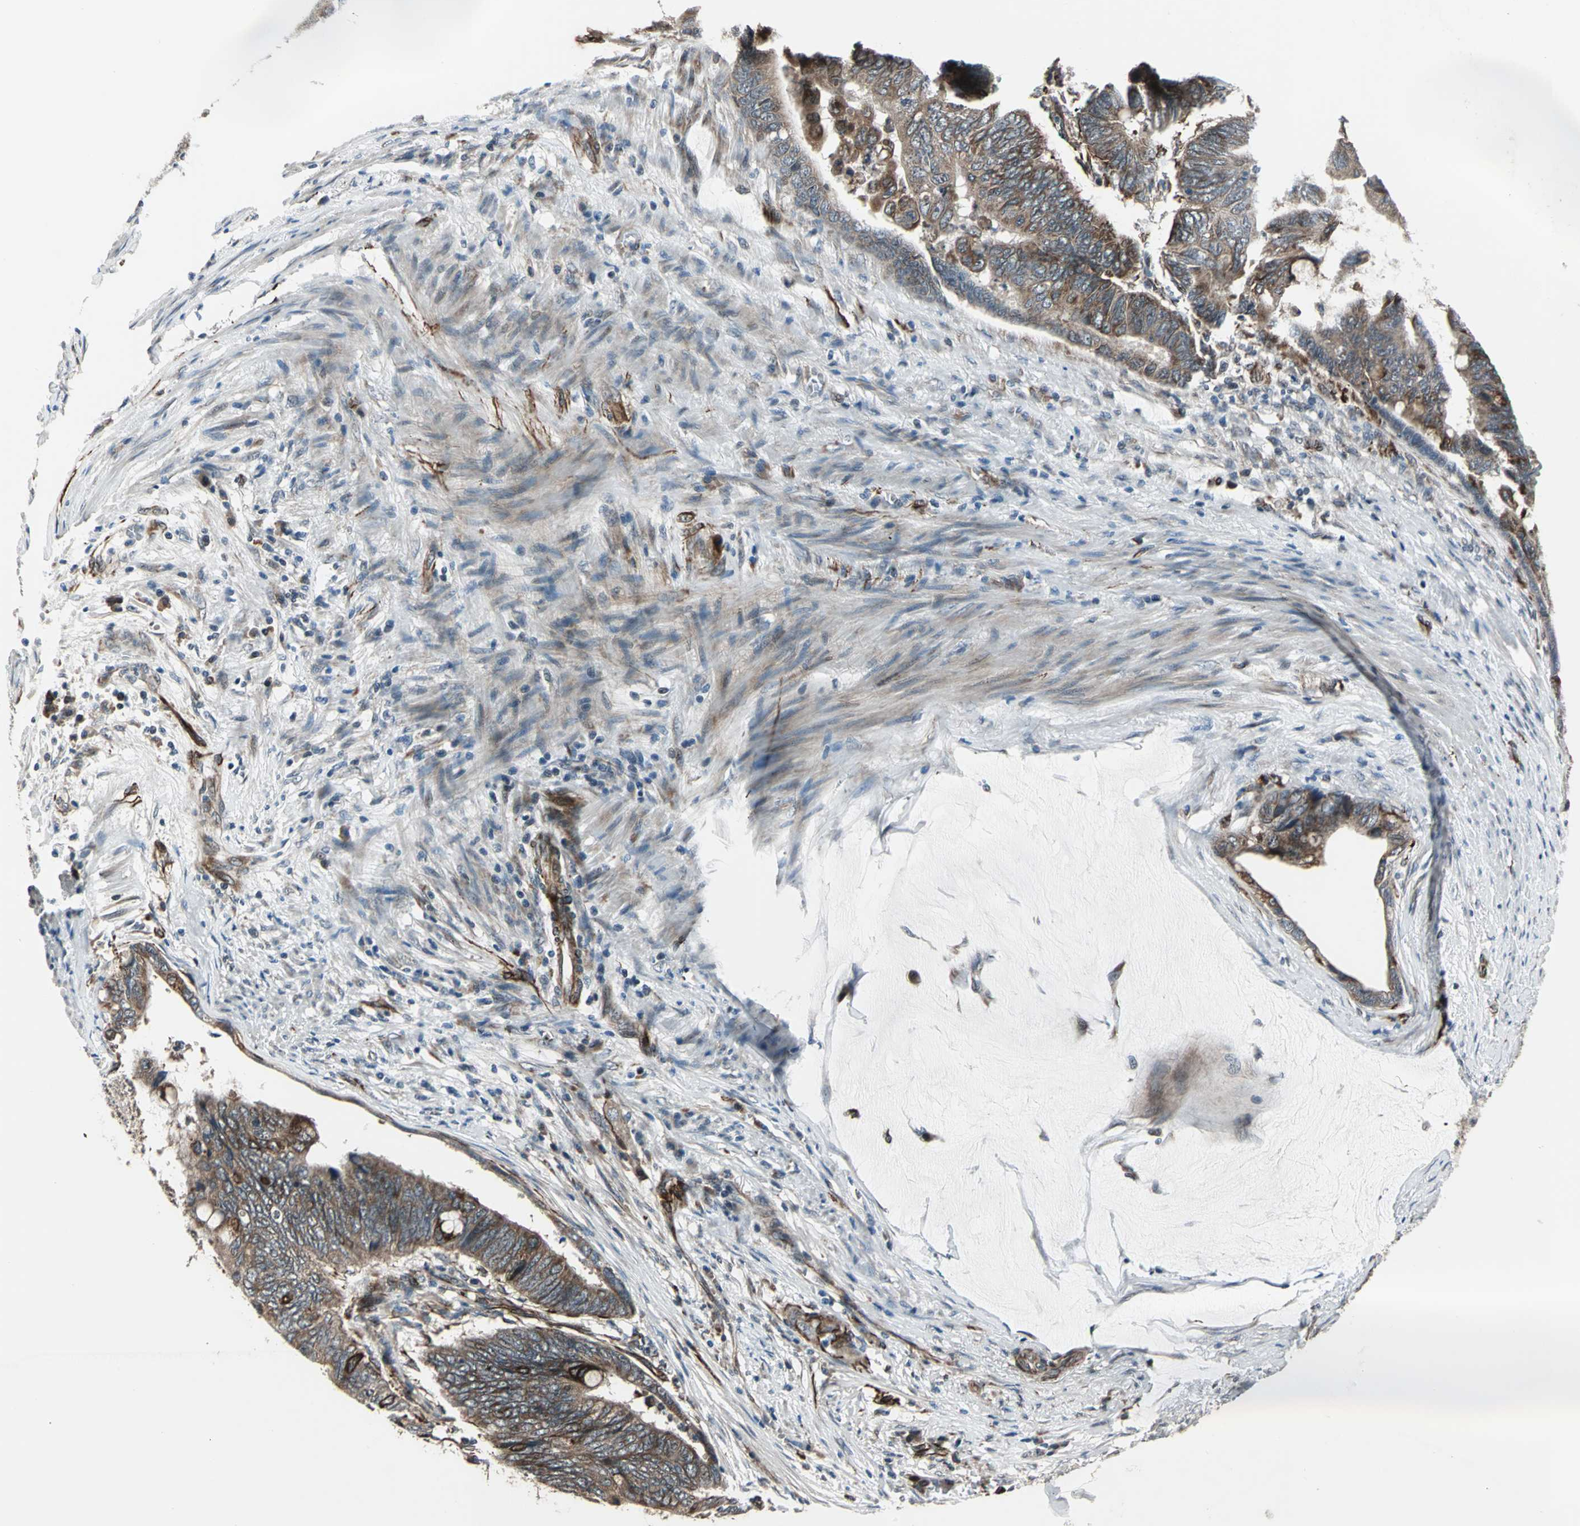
{"staining": {"intensity": "strong", "quantity": ">75%", "location": "cytoplasmic/membranous"}, "tissue": "colorectal cancer", "cell_type": "Tumor cells", "image_type": "cancer", "snomed": [{"axis": "morphology", "description": "Normal tissue, NOS"}, {"axis": "morphology", "description": "Adenocarcinoma, NOS"}, {"axis": "topography", "description": "Rectum"}, {"axis": "topography", "description": "Peripheral nerve tissue"}], "caption": "Immunohistochemical staining of human colorectal cancer (adenocarcinoma) shows high levels of strong cytoplasmic/membranous protein expression in about >75% of tumor cells.", "gene": "EXD2", "patient": {"sex": "male", "age": 92}}